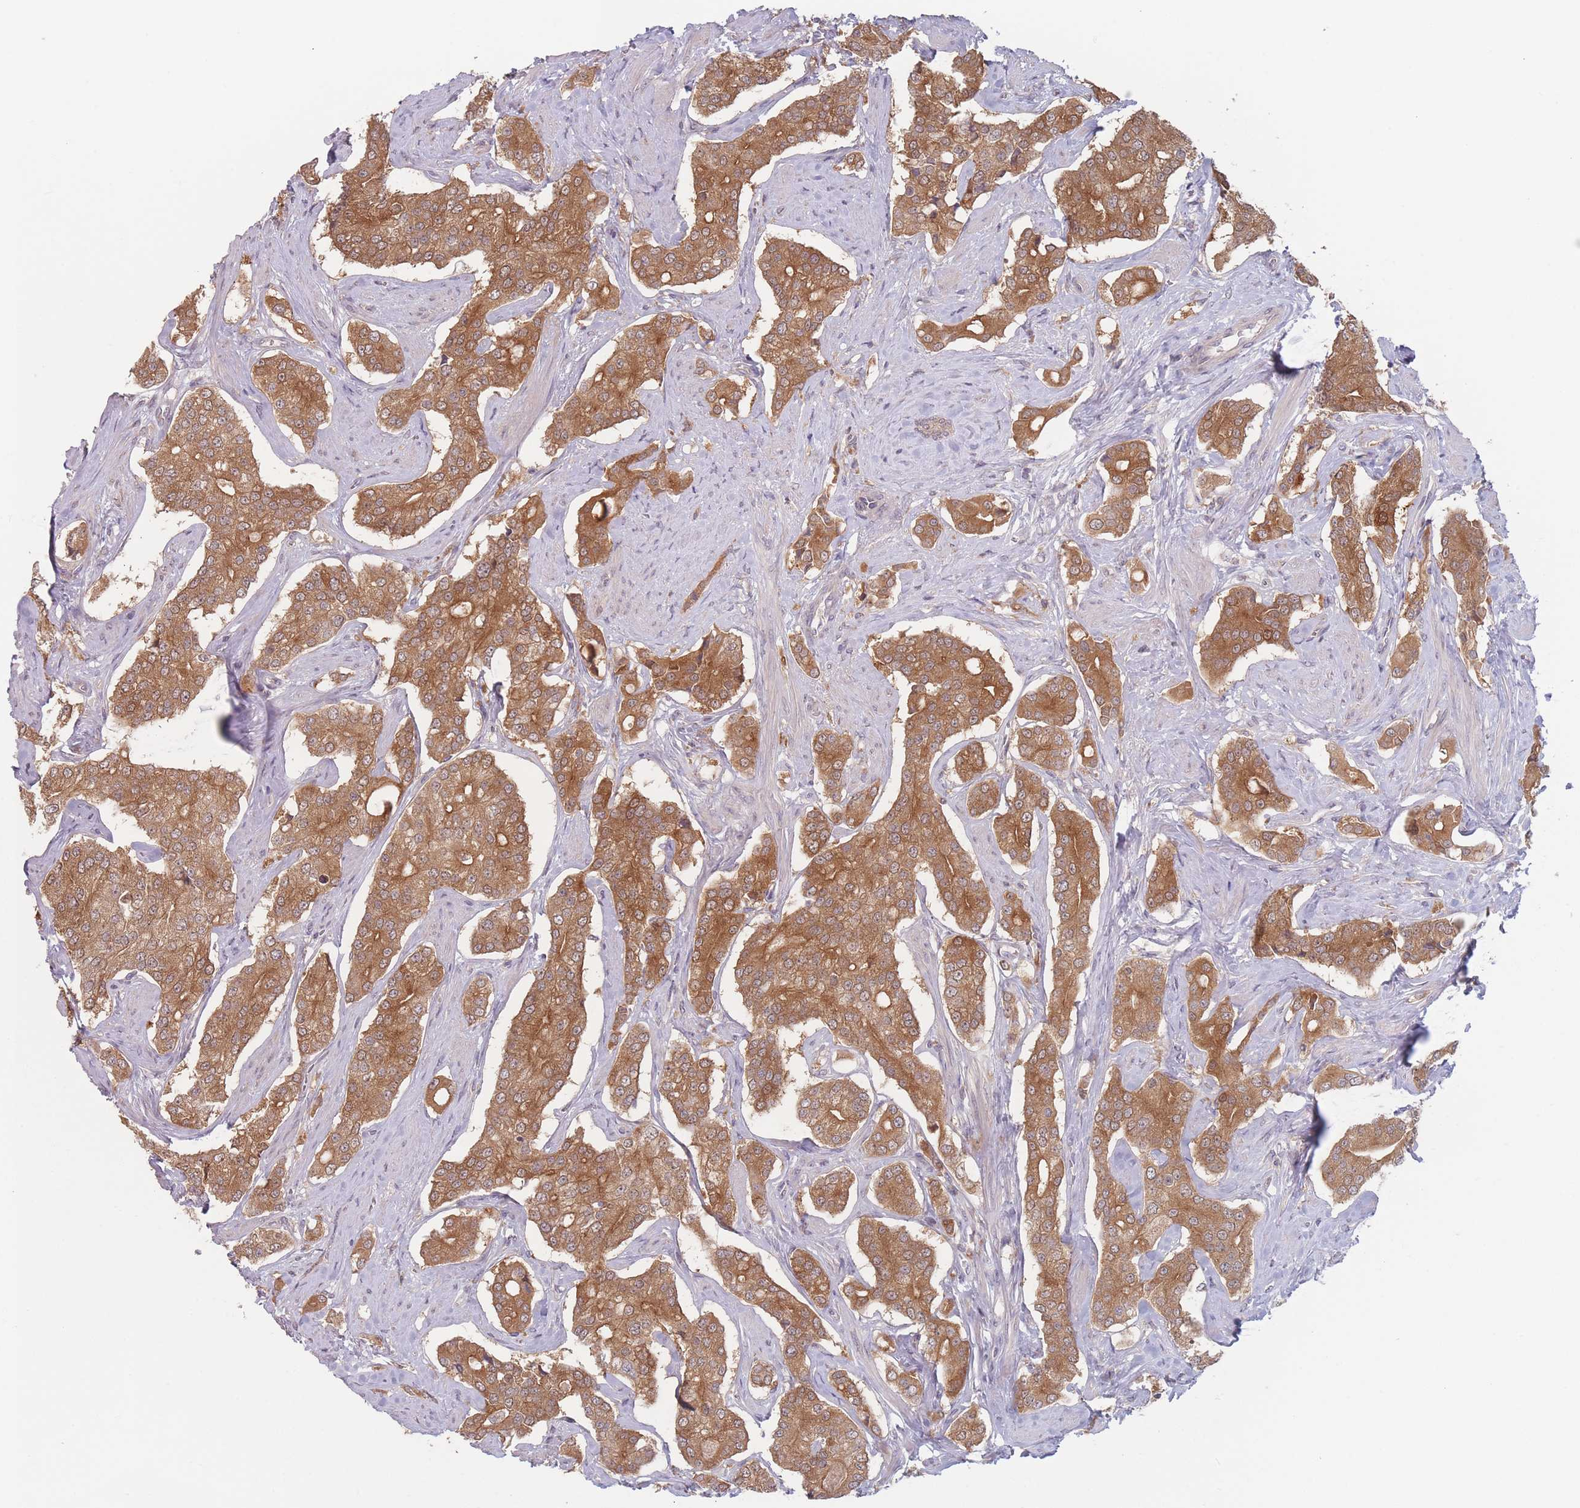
{"staining": {"intensity": "strong", "quantity": ">75%", "location": "cytoplasmic/membranous"}, "tissue": "prostate cancer", "cell_type": "Tumor cells", "image_type": "cancer", "snomed": [{"axis": "morphology", "description": "Adenocarcinoma, High grade"}, {"axis": "topography", "description": "Prostate"}], "caption": "About >75% of tumor cells in human prostate cancer exhibit strong cytoplasmic/membranous protein expression as visualized by brown immunohistochemical staining.", "gene": "PPM1A", "patient": {"sex": "male", "age": 71}}